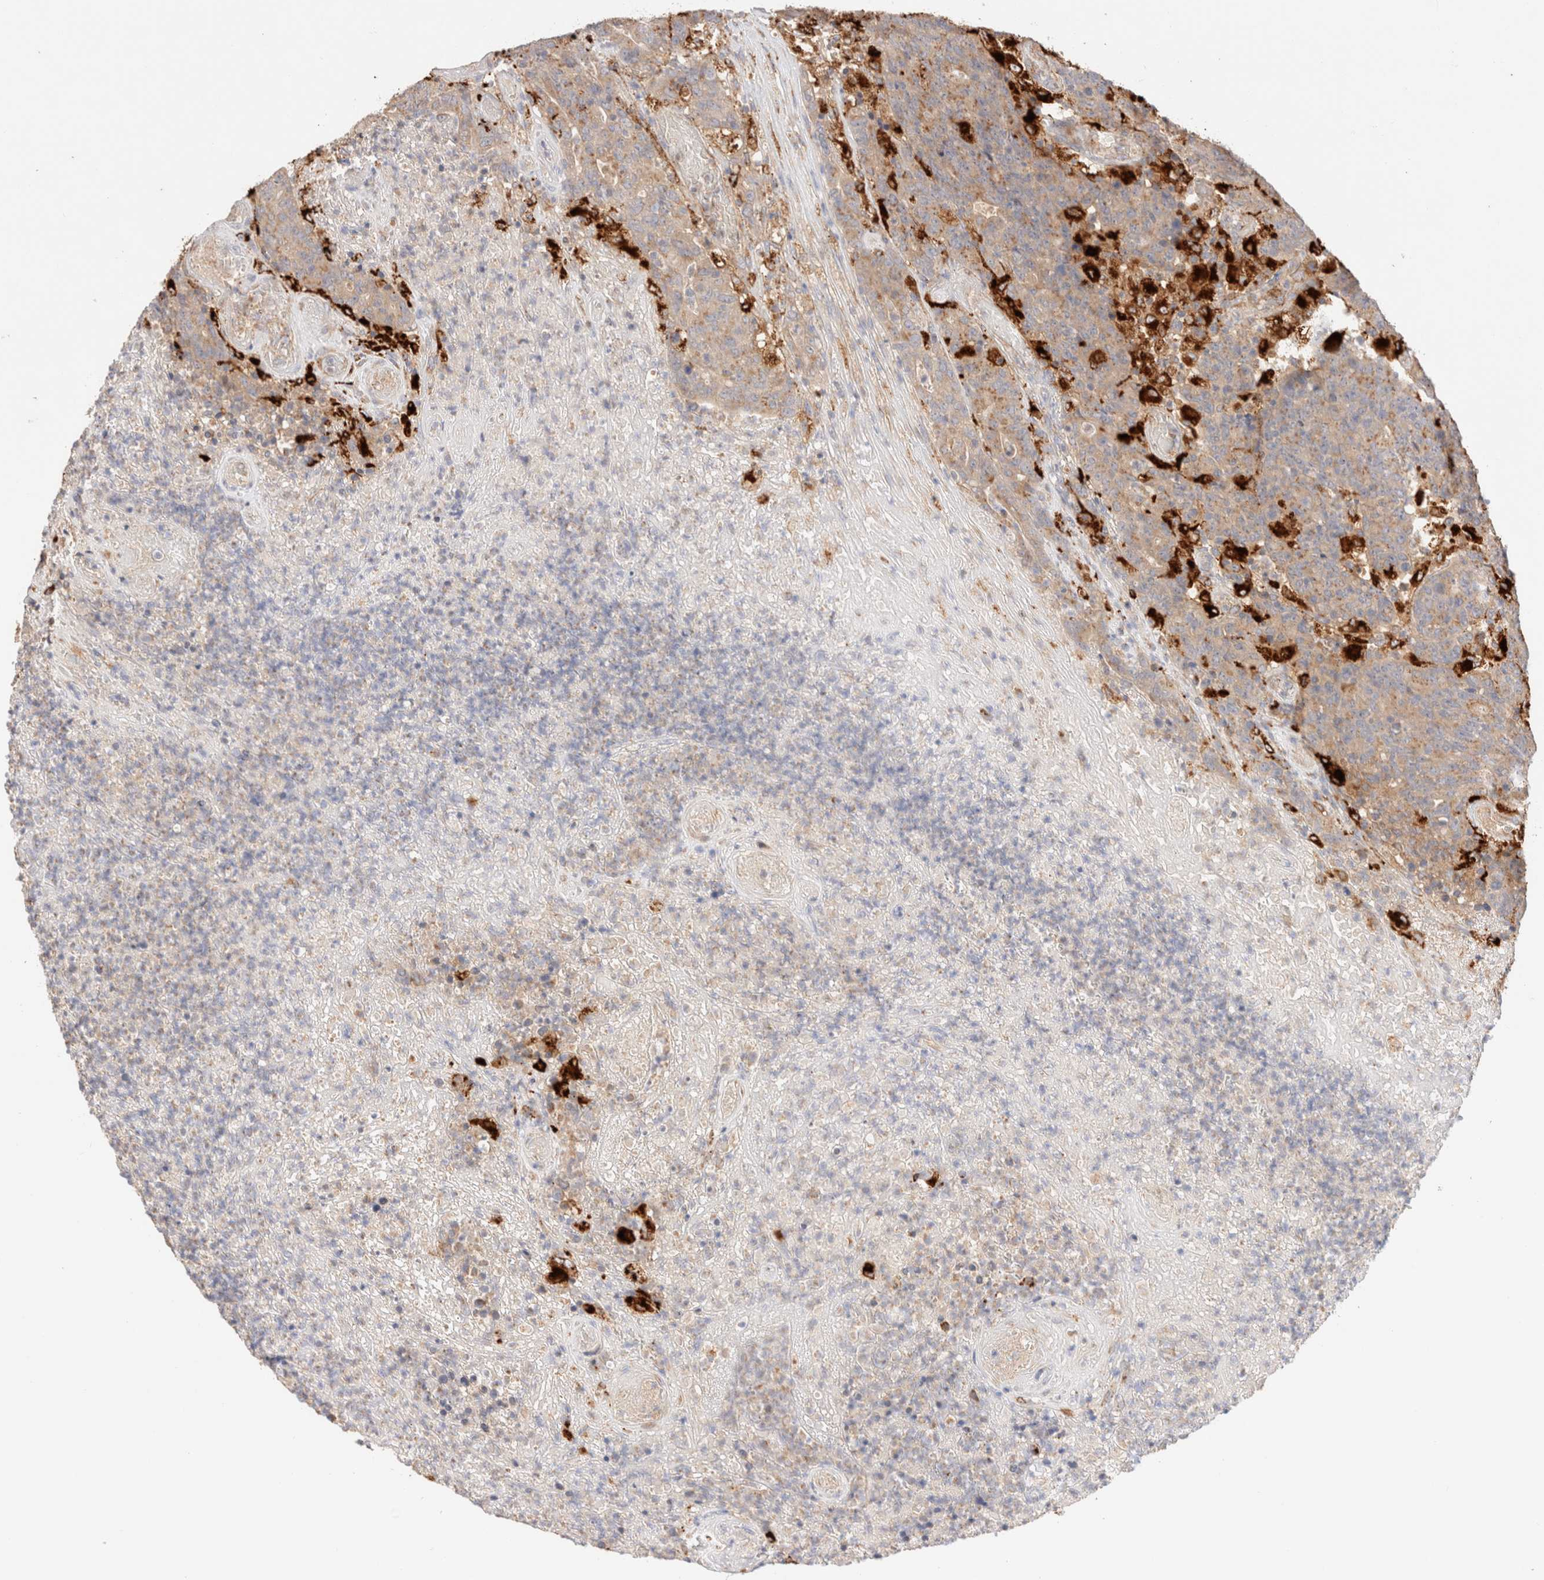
{"staining": {"intensity": "weak", "quantity": ">75%", "location": "cytoplasmic/membranous"}, "tissue": "colorectal cancer", "cell_type": "Tumor cells", "image_type": "cancer", "snomed": [{"axis": "morphology", "description": "Normal tissue, NOS"}, {"axis": "morphology", "description": "Adenocarcinoma, NOS"}, {"axis": "topography", "description": "Colon"}], "caption": "This histopathology image exhibits immunohistochemistry (IHC) staining of colorectal cancer, with low weak cytoplasmic/membranous expression in about >75% of tumor cells.", "gene": "RABEPK", "patient": {"sex": "female", "age": 75}}